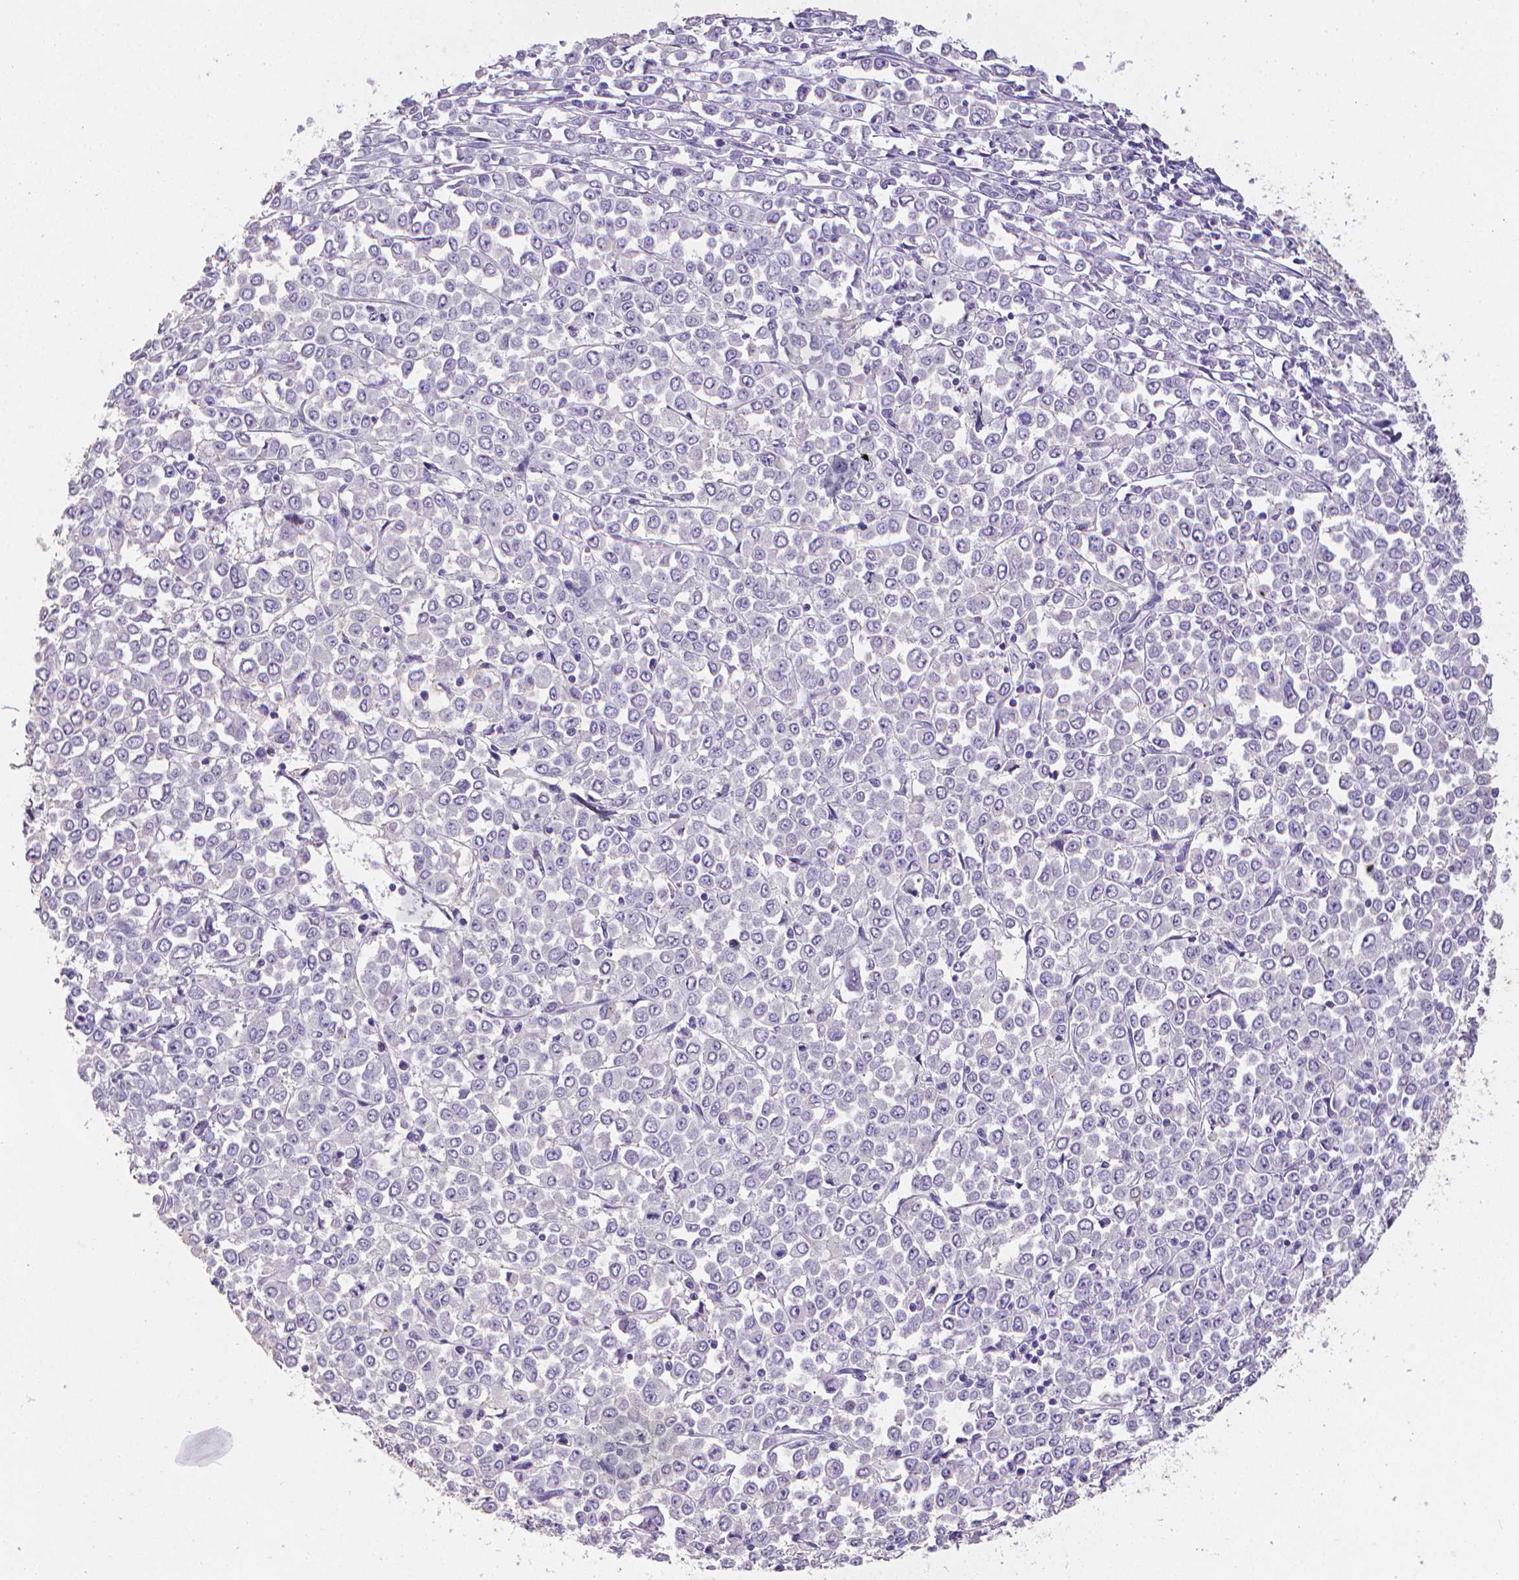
{"staining": {"intensity": "negative", "quantity": "none", "location": "none"}, "tissue": "stomach cancer", "cell_type": "Tumor cells", "image_type": "cancer", "snomed": [{"axis": "morphology", "description": "Adenocarcinoma, NOS"}, {"axis": "topography", "description": "Stomach, upper"}], "caption": "Stomach cancer (adenocarcinoma) stained for a protein using immunohistochemistry displays no staining tumor cells.", "gene": "XPNPEP2", "patient": {"sex": "male", "age": 70}}